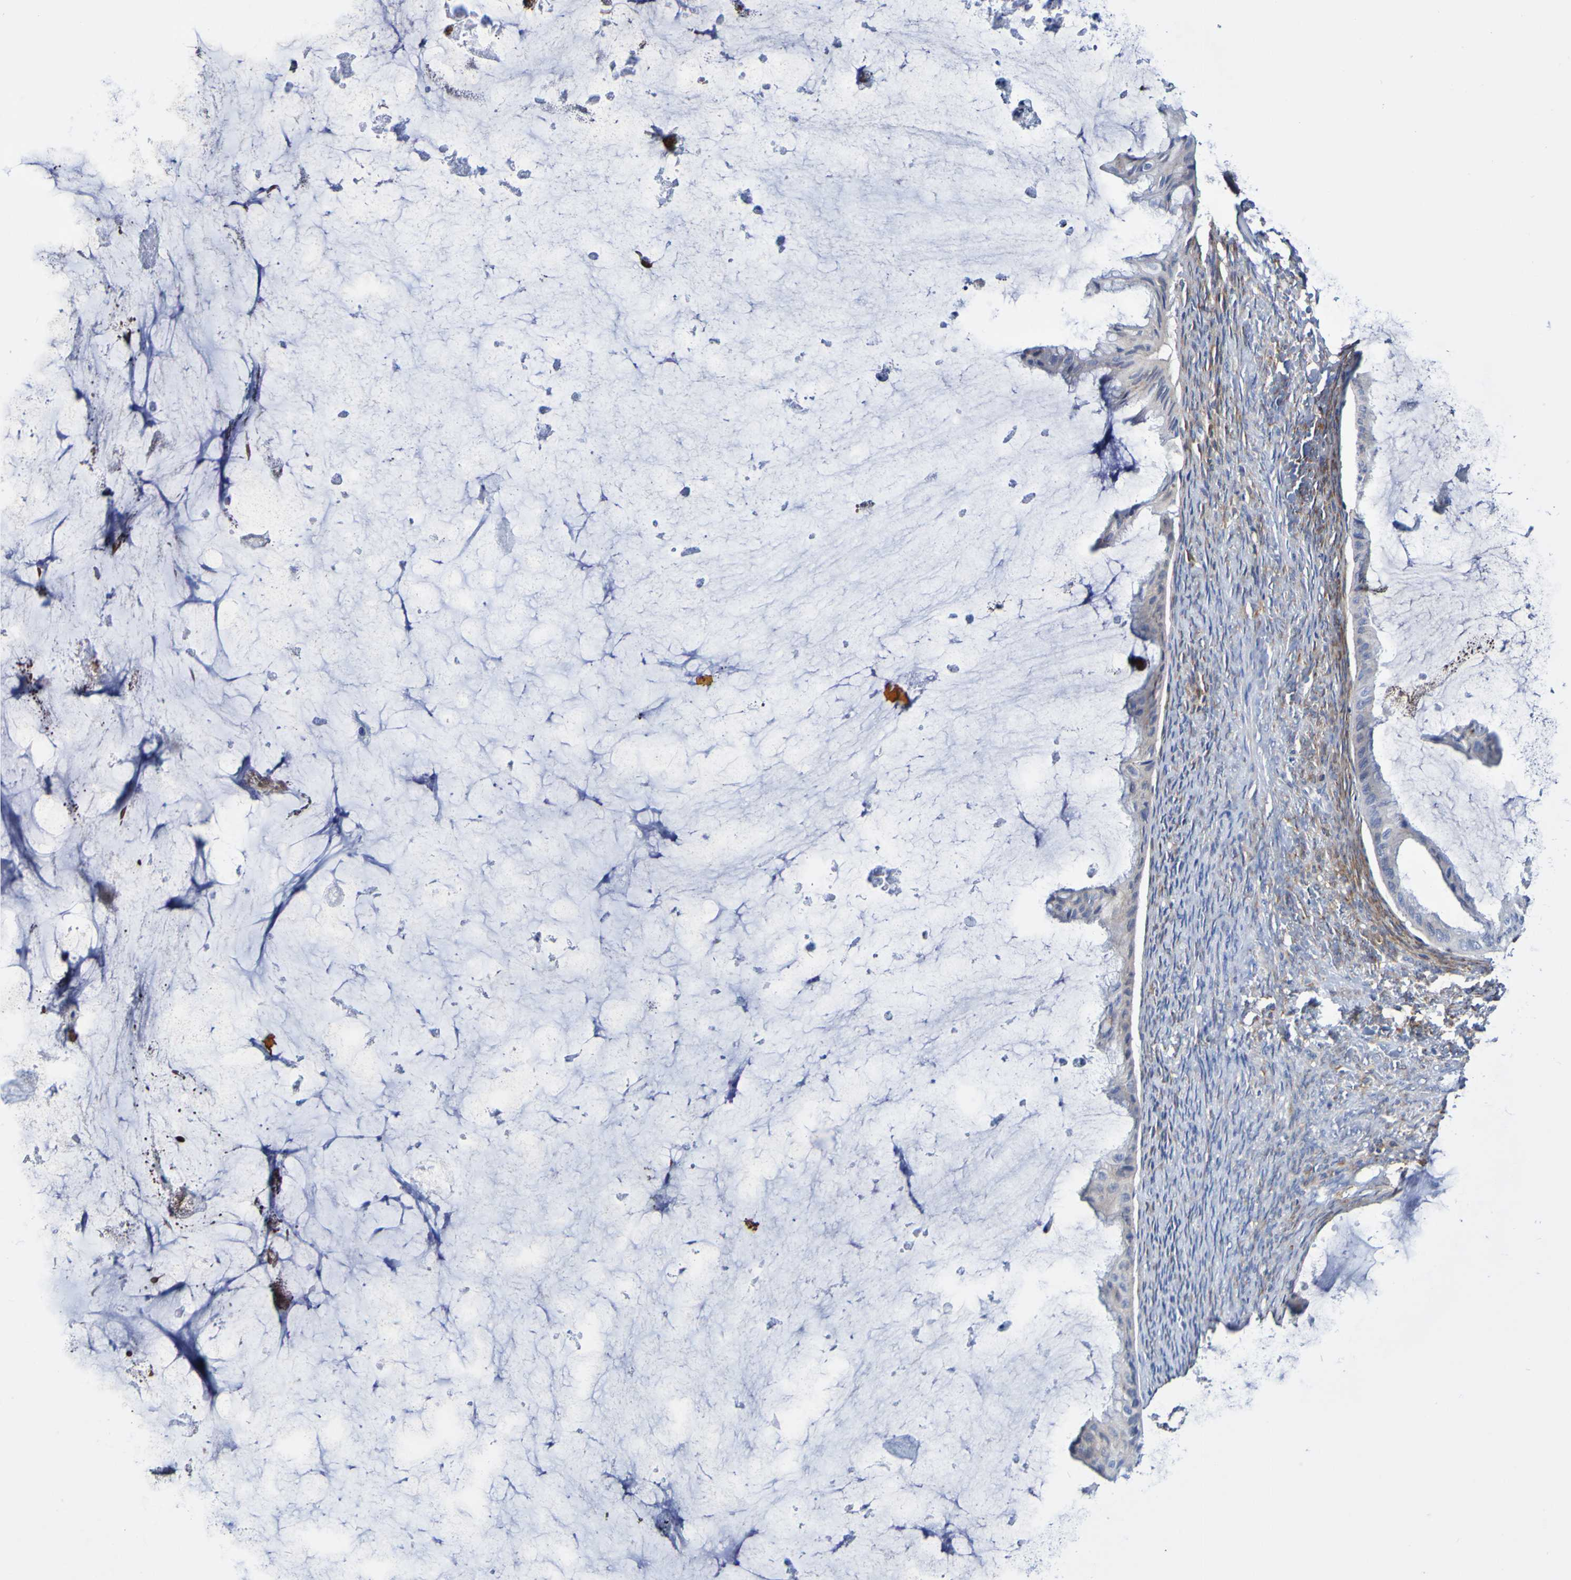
{"staining": {"intensity": "negative", "quantity": "none", "location": "none"}, "tissue": "ovarian cancer", "cell_type": "Tumor cells", "image_type": "cancer", "snomed": [{"axis": "morphology", "description": "Cystadenocarcinoma, mucinous, NOS"}, {"axis": "topography", "description": "Ovary"}], "caption": "The histopathology image exhibits no significant staining in tumor cells of ovarian cancer. (Stains: DAB immunohistochemistry (IHC) with hematoxylin counter stain, Microscopy: brightfield microscopy at high magnification).", "gene": "SEZ6", "patient": {"sex": "female", "age": 61}}